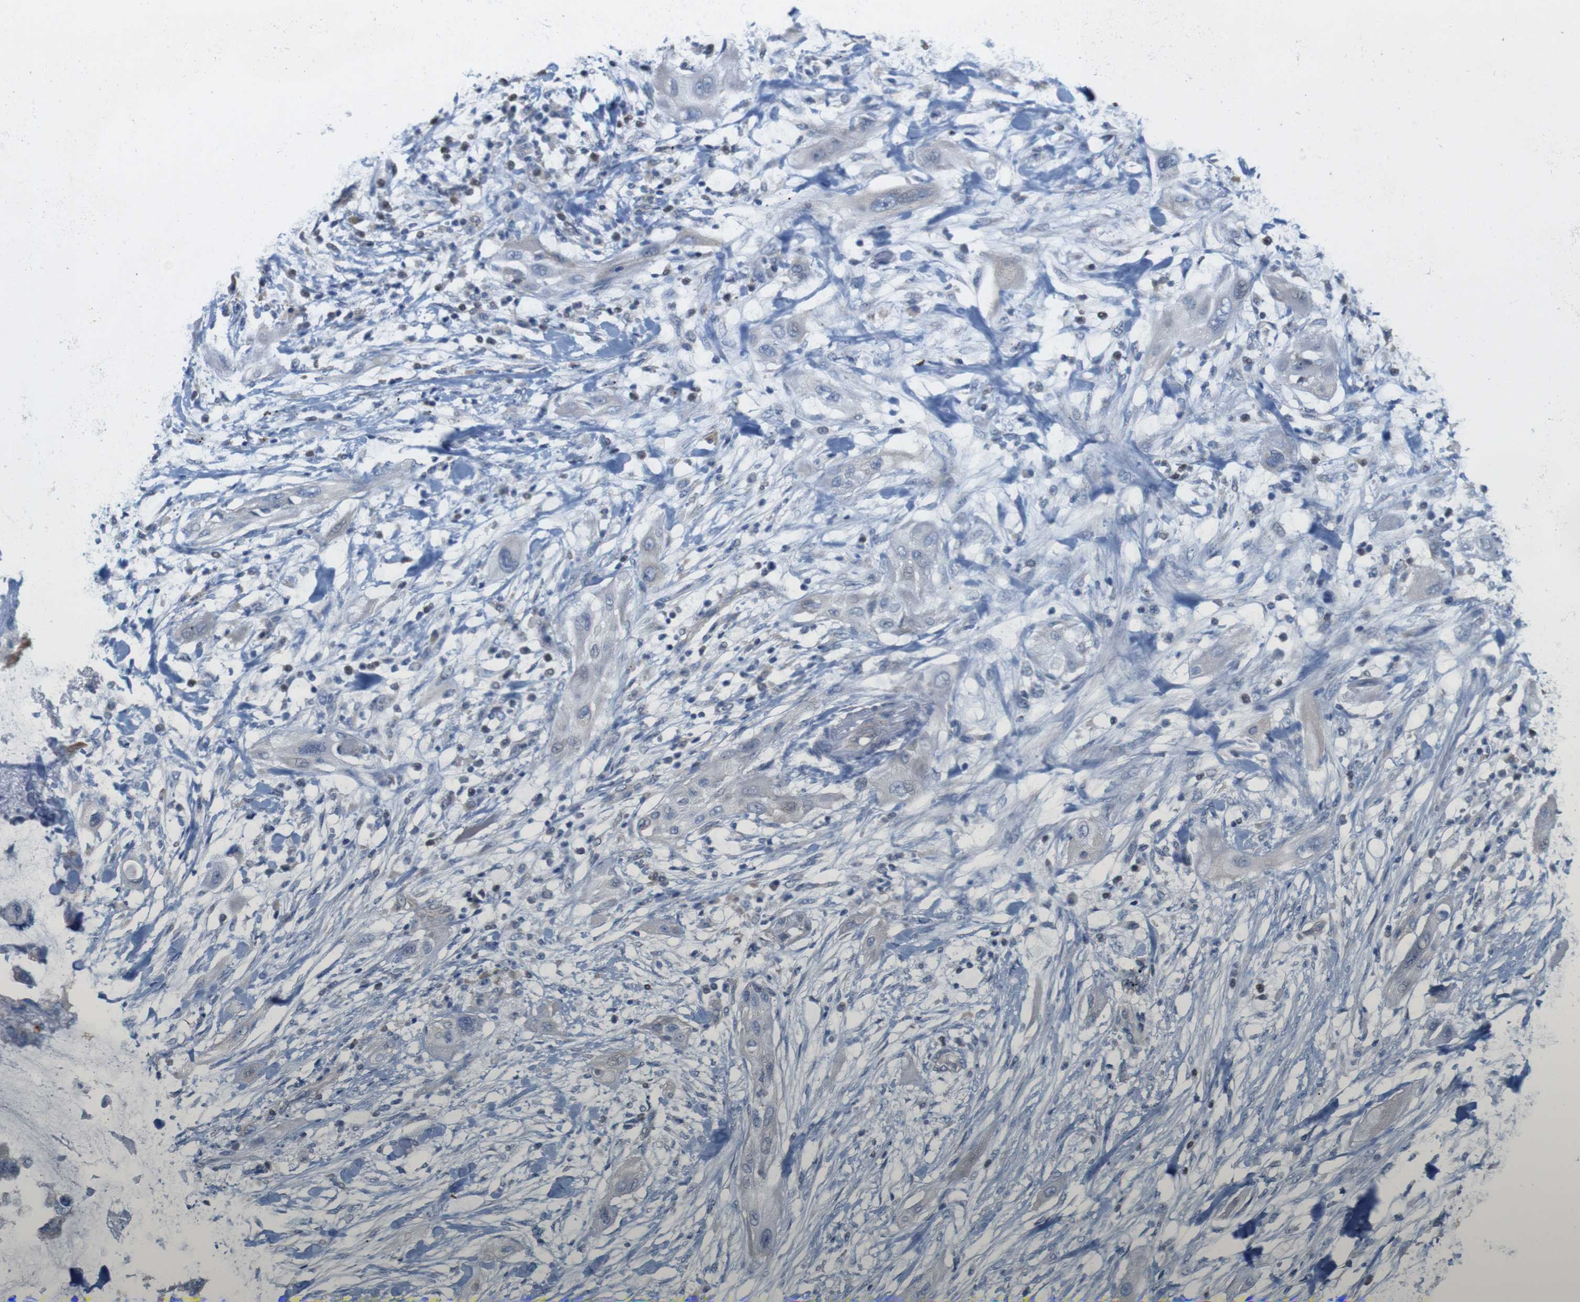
{"staining": {"intensity": "negative", "quantity": "none", "location": "none"}, "tissue": "lung cancer", "cell_type": "Tumor cells", "image_type": "cancer", "snomed": [{"axis": "morphology", "description": "Squamous cell carcinoma, NOS"}, {"axis": "topography", "description": "Lung"}], "caption": "A histopathology image of lung cancer stained for a protein reveals no brown staining in tumor cells.", "gene": "MYEOV", "patient": {"sex": "female", "age": 47}}